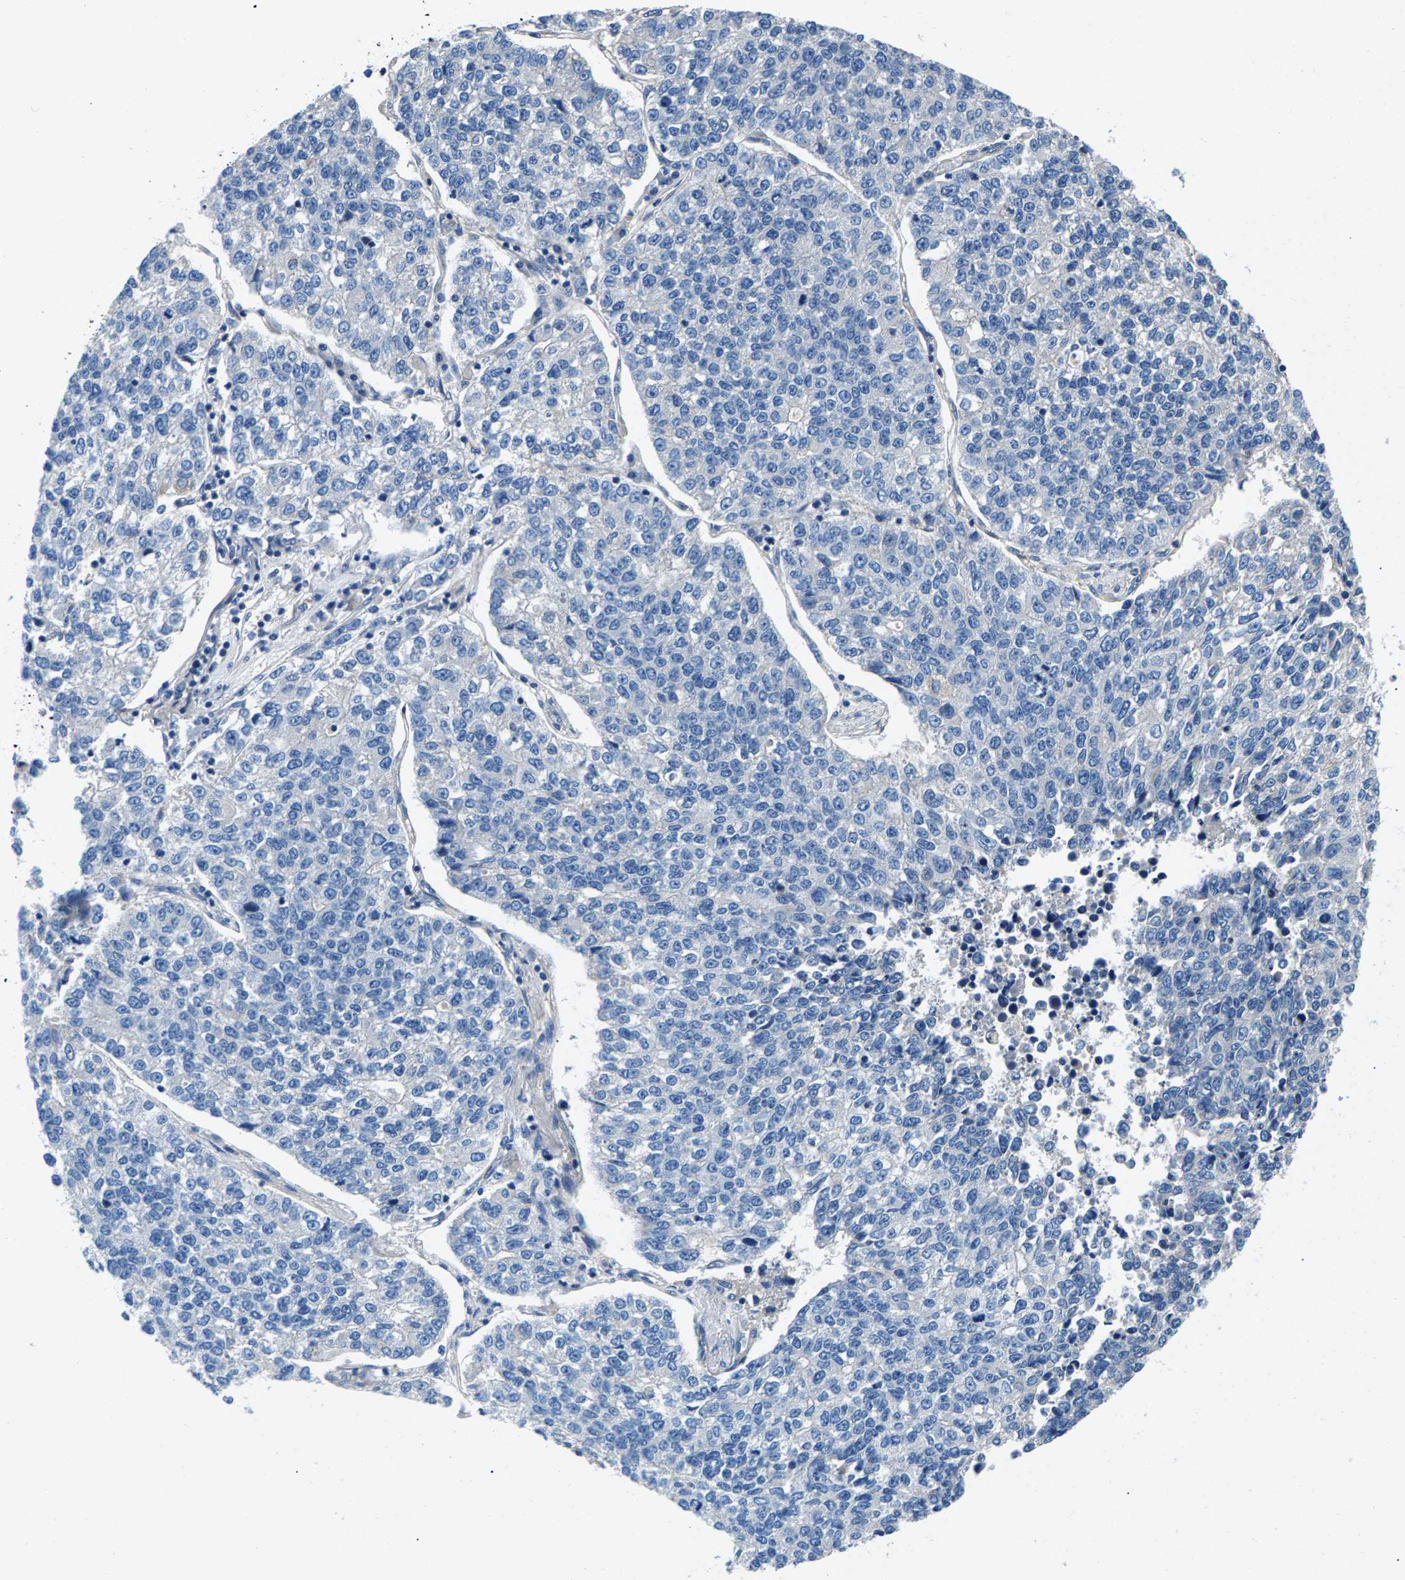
{"staining": {"intensity": "negative", "quantity": "none", "location": "none"}, "tissue": "lung cancer", "cell_type": "Tumor cells", "image_type": "cancer", "snomed": [{"axis": "morphology", "description": "Adenocarcinoma, NOS"}, {"axis": "topography", "description": "Lung"}], "caption": "The IHC micrograph has no significant staining in tumor cells of lung adenocarcinoma tissue. (Brightfield microscopy of DAB (3,3'-diaminobenzidine) IHC at high magnification).", "gene": "CDRT4", "patient": {"sex": "male", "age": 49}}